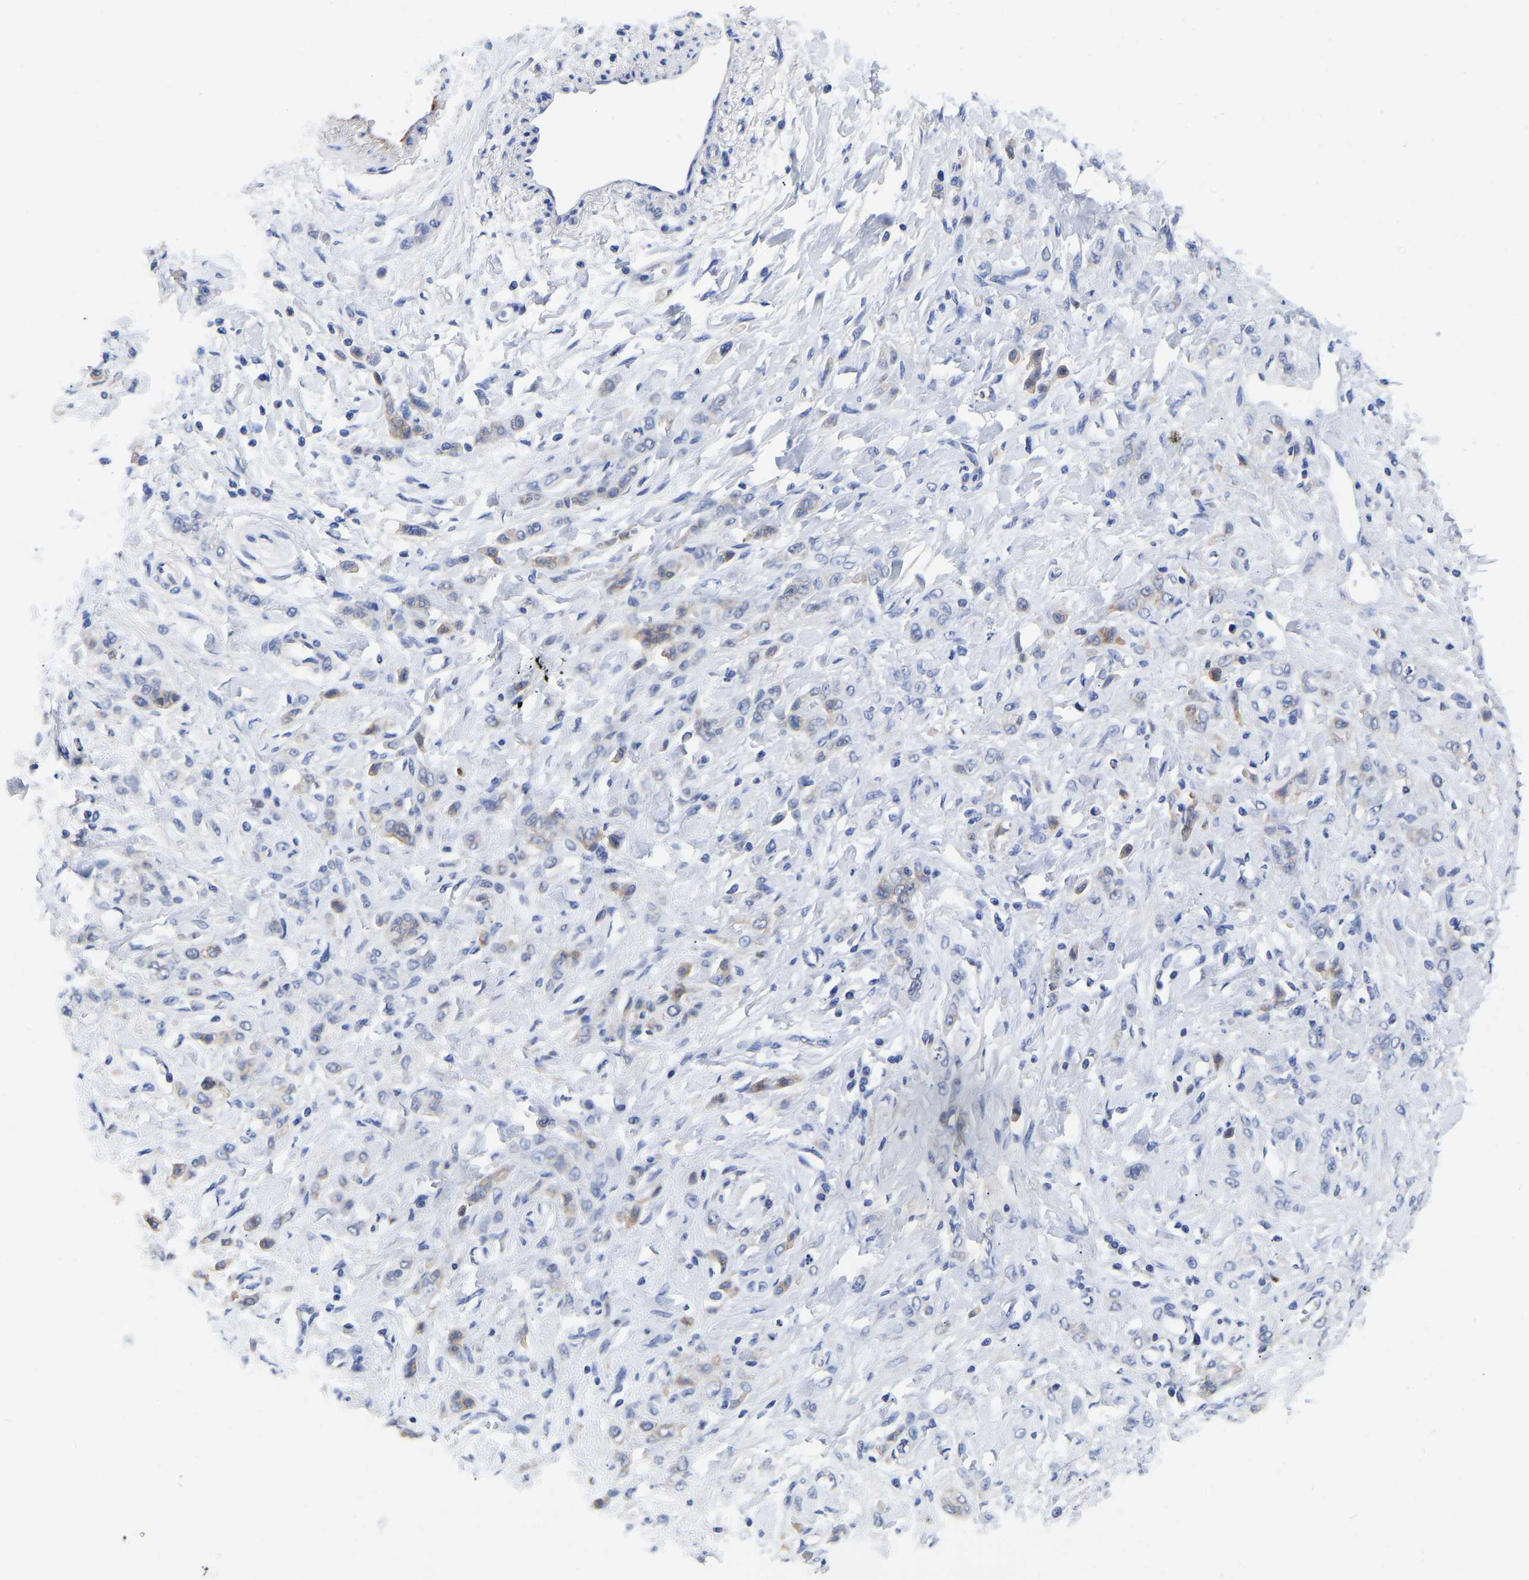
{"staining": {"intensity": "weak", "quantity": "<25%", "location": "cytoplasmic/membranous"}, "tissue": "stomach cancer", "cell_type": "Tumor cells", "image_type": "cancer", "snomed": [{"axis": "morphology", "description": "Normal tissue, NOS"}, {"axis": "morphology", "description": "Adenocarcinoma, NOS"}, {"axis": "topography", "description": "Stomach"}], "caption": "Immunohistochemistry (IHC) image of neoplastic tissue: human stomach cancer (adenocarcinoma) stained with DAB (3,3'-diaminobenzidine) displays no significant protein staining in tumor cells.", "gene": "GPA33", "patient": {"sex": "male", "age": 82}}